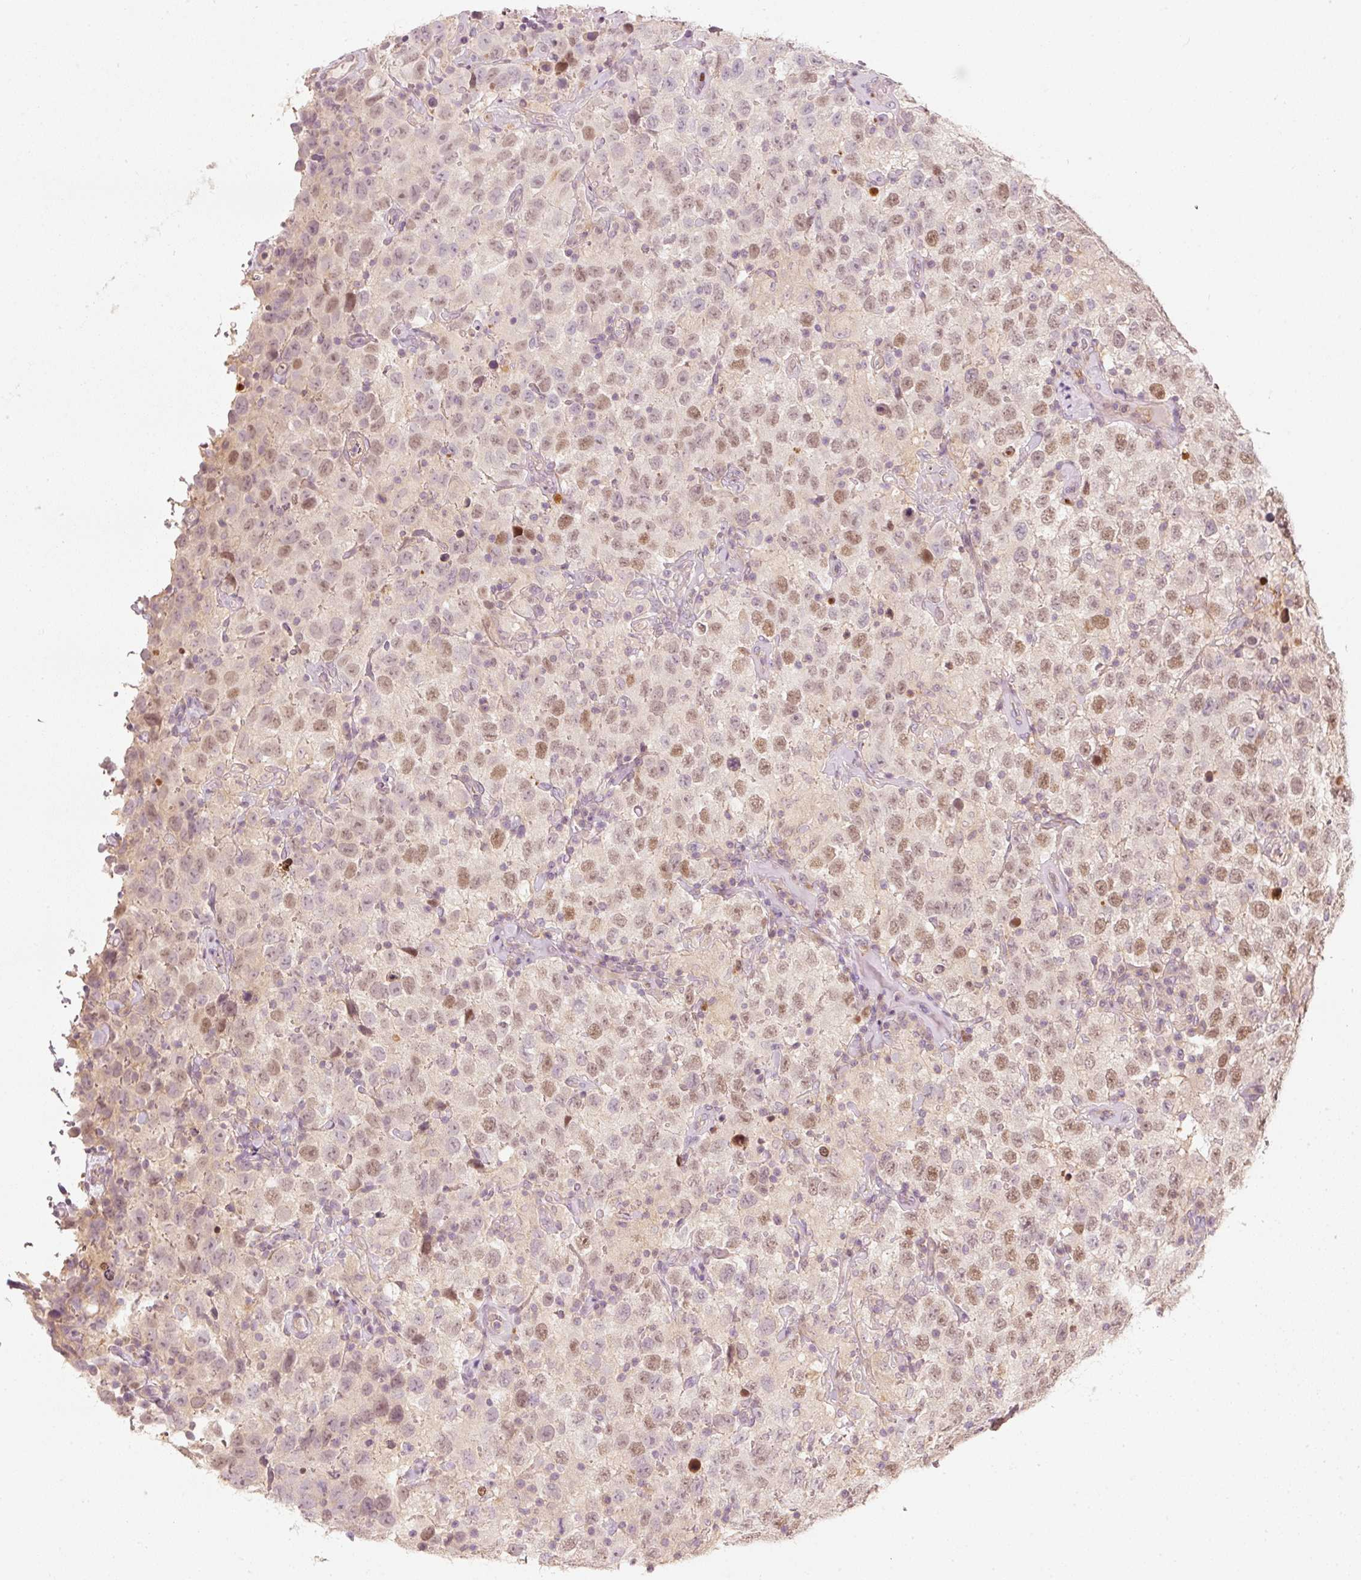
{"staining": {"intensity": "moderate", "quantity": ">75%", "location": "nuclear"}, "tissue": "testis cancer", "cell_type": "Tumor cells", "image_type": "cancer", "snomed": [{"axis": "morphology", "description": "Seminoma, NOS"}, {"axis": "topography", "description": "Testis"}], "caption": "Tumor cells display medium levels of moderate nuclear staining in approximately >75% of cells in seminoma (testis). (DAB IHC, brown staining for protein, blue staining for nuclei).", "gene": "TREX2", "patient": {"sex": "male", "age": 41}}